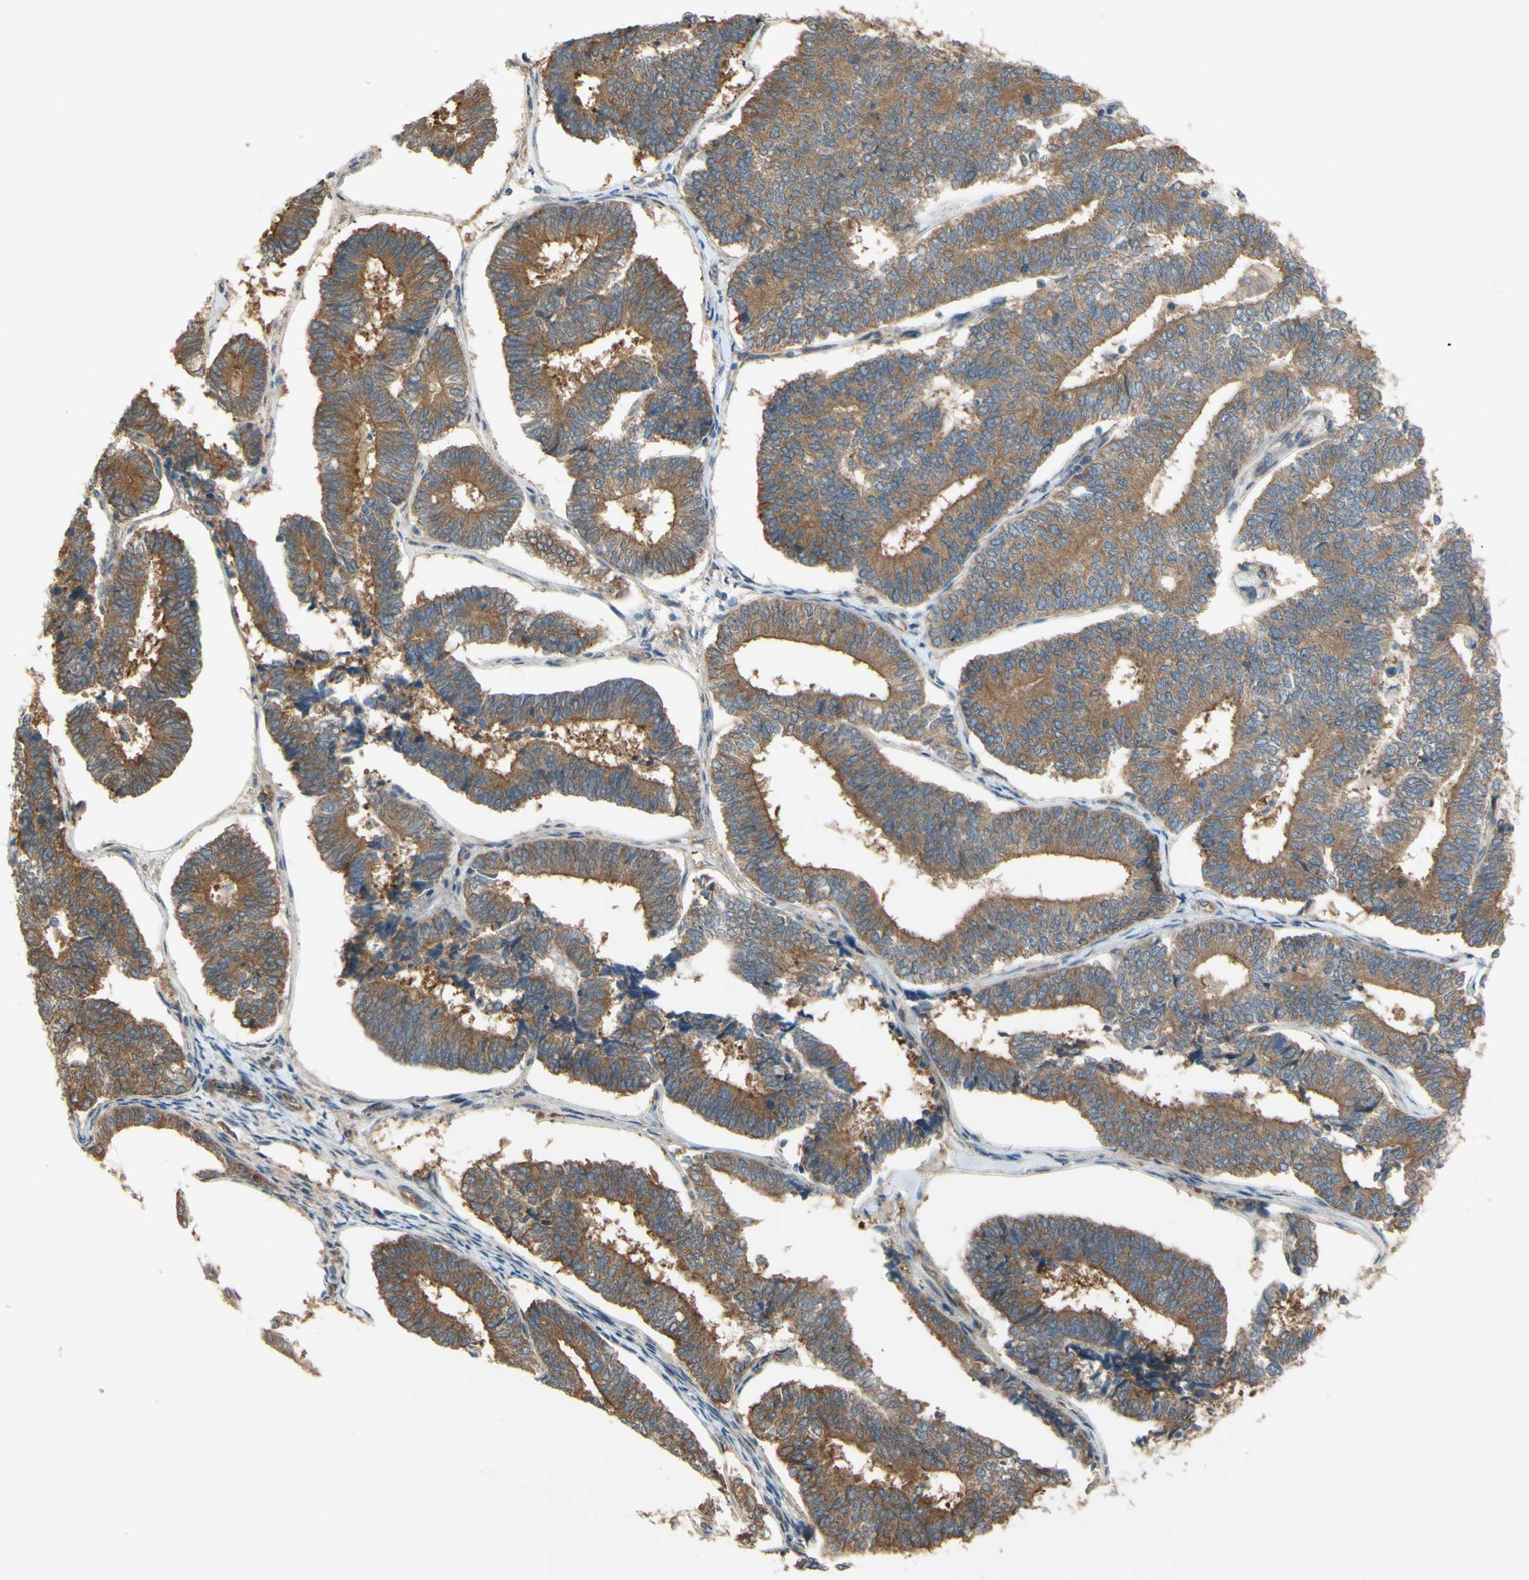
{"staining": {"intensity": "moderate", "quantity": ">75%", "location": "cytoplasmic/membranous"}, "tissue": "endometrial cancer", "cell_type": "Tumor cells", "image_type": "cancer", "snomed": [{"axis": "morphology", "description": "Adenocarcinoma, NOS"}, {"axis": "topography", "description": "Endometrium"}], "caption": "High-power microscopy captured an immunohistochemistry (IHC) photomicrograph of endometrial cancer, revealing moderate cytoplasmic/membranous expression in approximately >75% of tumor cells.", "gene": "DYNLRB1", "patient": {"sex": "female", "age": 70}}